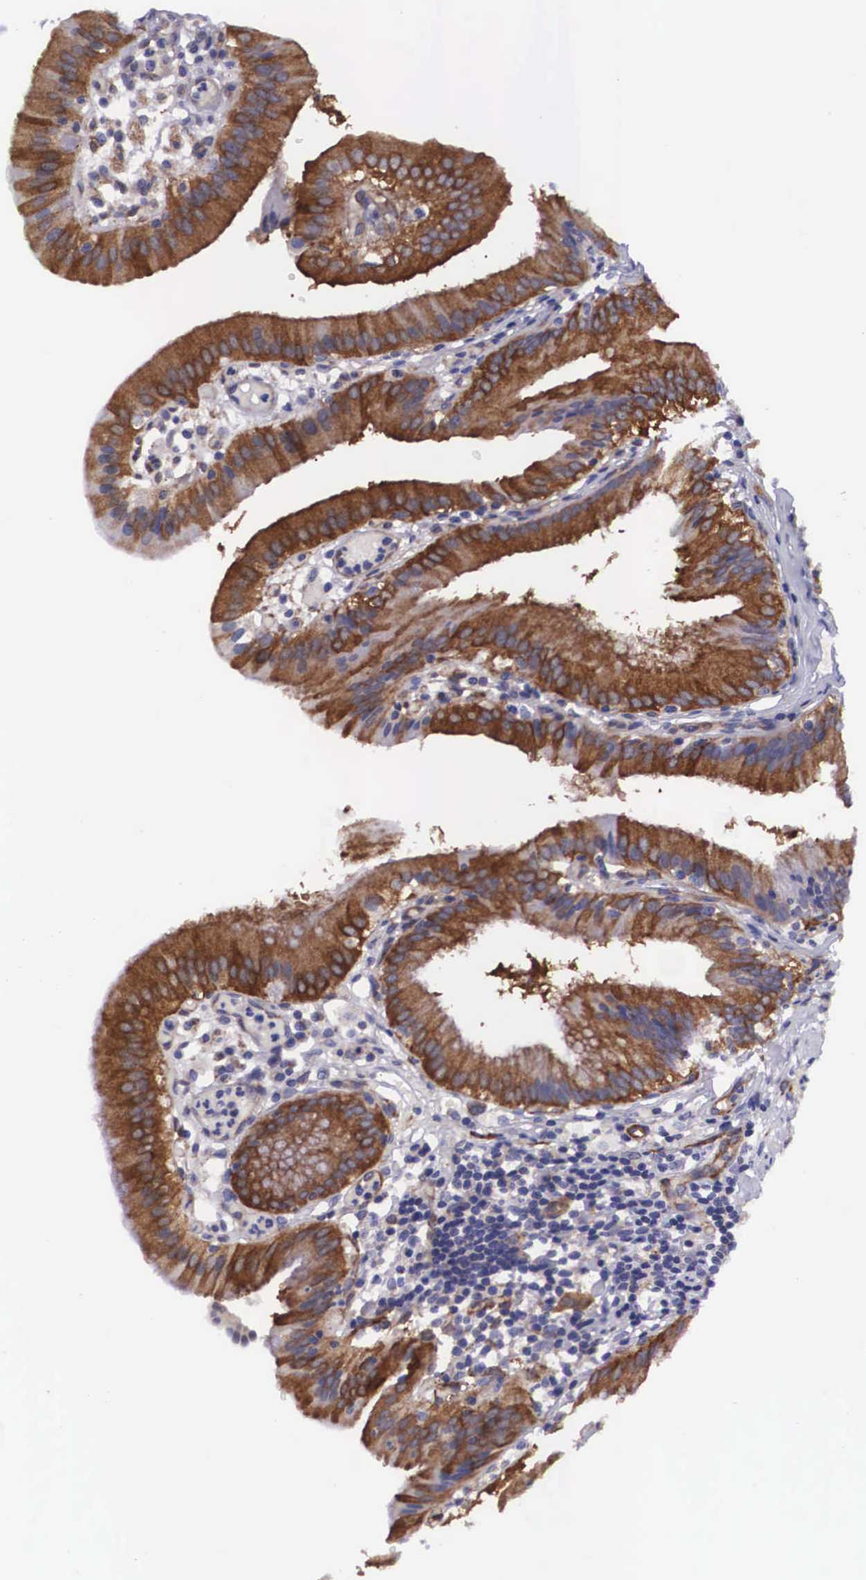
{"staining": {"intensity": "strong", "quantity": ">75%", "location": "cytoplasmic/membranous"}, "tissue": "gallbladder", "cell_type": "Glandular cells", "image_type": "normal", "snomed": [{"axis": "morphology", "description": "Normal tissue, NOS"}, {"axis": "topography", "description": "Gallbladder"}], "caption": "Gallbladder stained with immunohistochemistry (IHC) displays strong cytoplasmic/membranous staining in approximately >75% of glandular cells.", "gene": "BCAR1", "patient": {"sex": "male", "age": 28}}